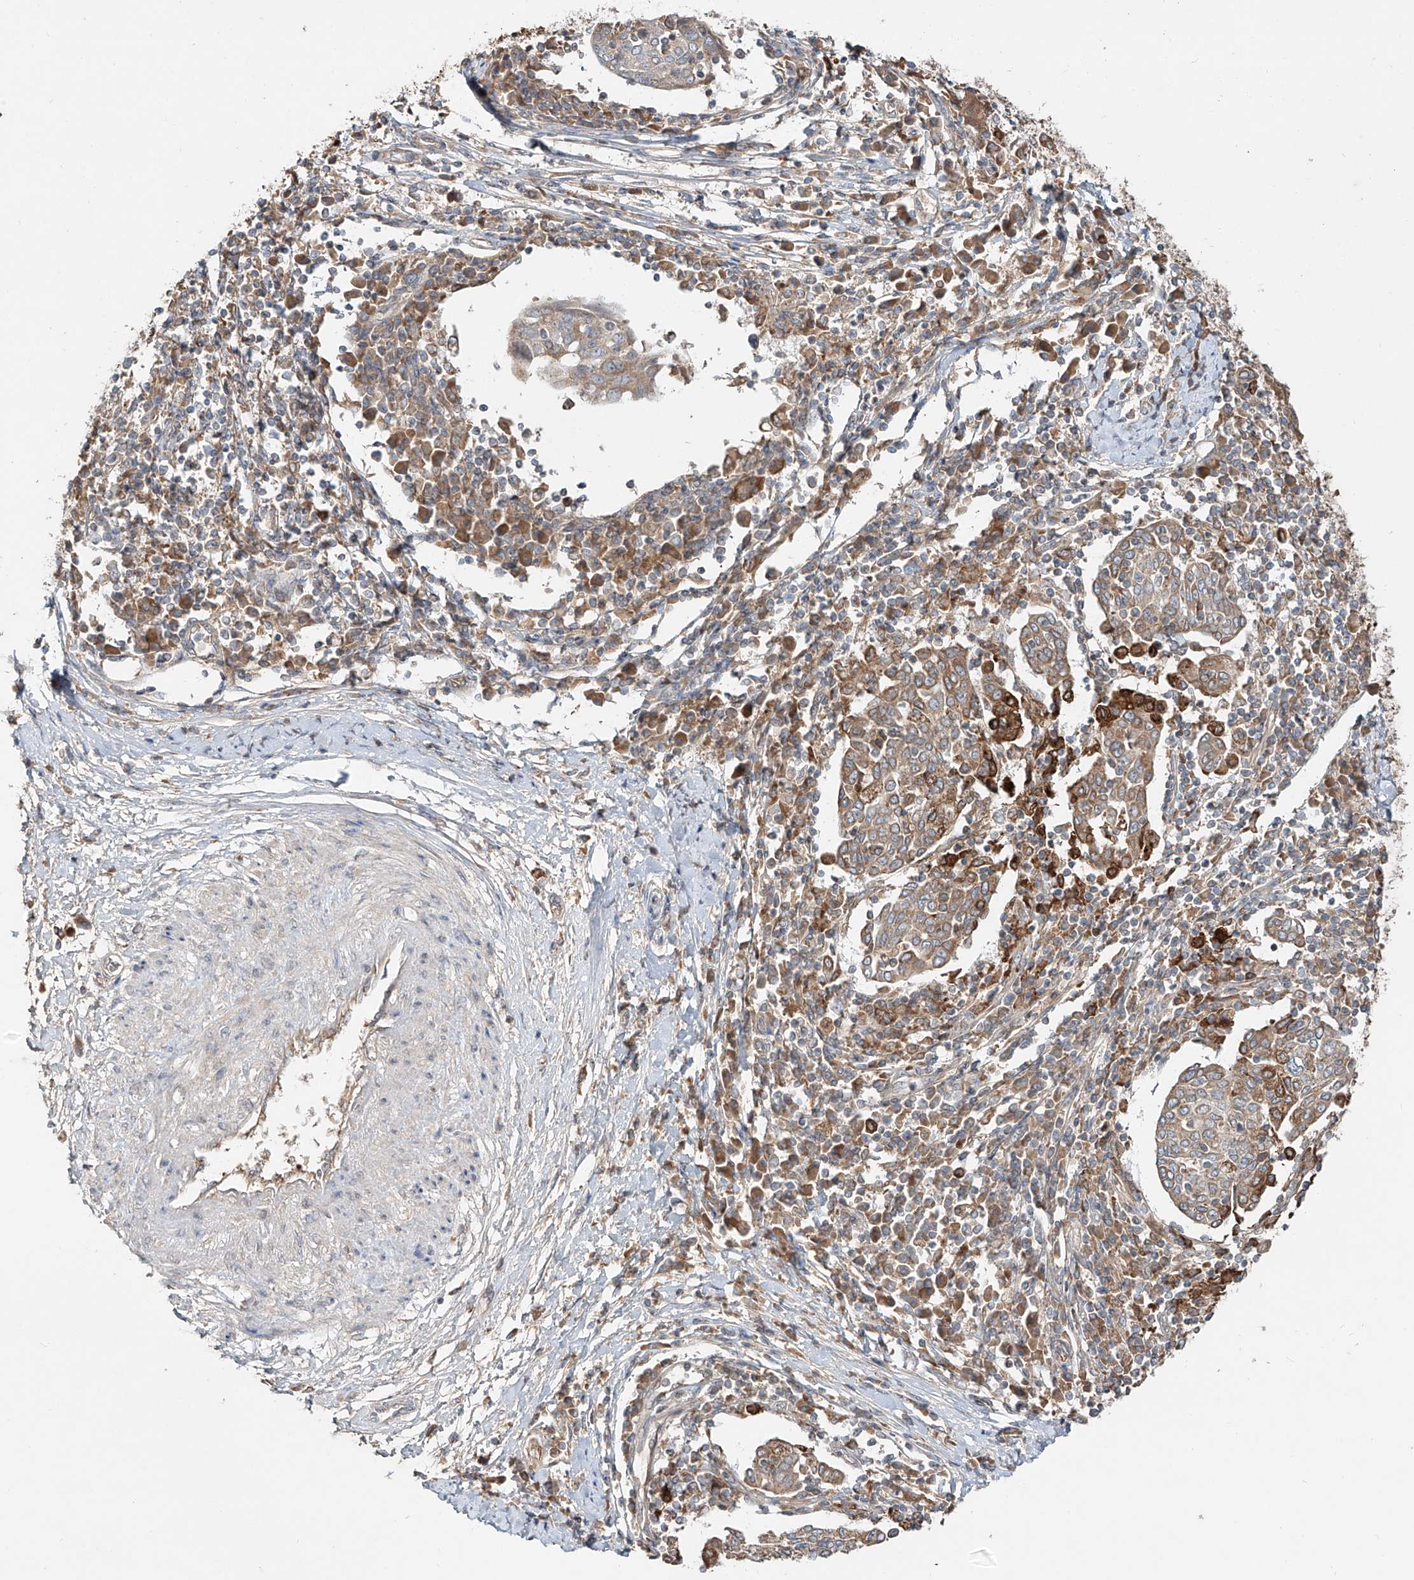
{"staining": {"intensity": "moderate", "quantity": "25%-75%", "location": "cytoplasmic/membranous"}, "tissue": "cervical cancer", "cell_type": "Tumor cells", "image_type": "cancer", "snomed": [{"axis": "morphology", "description": "Squamous cell carcinoma, NOS"}, {"axis": "topography", "description": "Cervix"}], "caption": "IHC of cervical cancer (squamous cell carcinoma) shows medium levels of moderate cytoplasmic/membranous staining in approximately 25%-75% of tumor cells. IHC stains the protein of interest in brown and the nuclei are stained blue.", "gene": "ERO1A", "patient": {"sex": "female", "age": 40}}